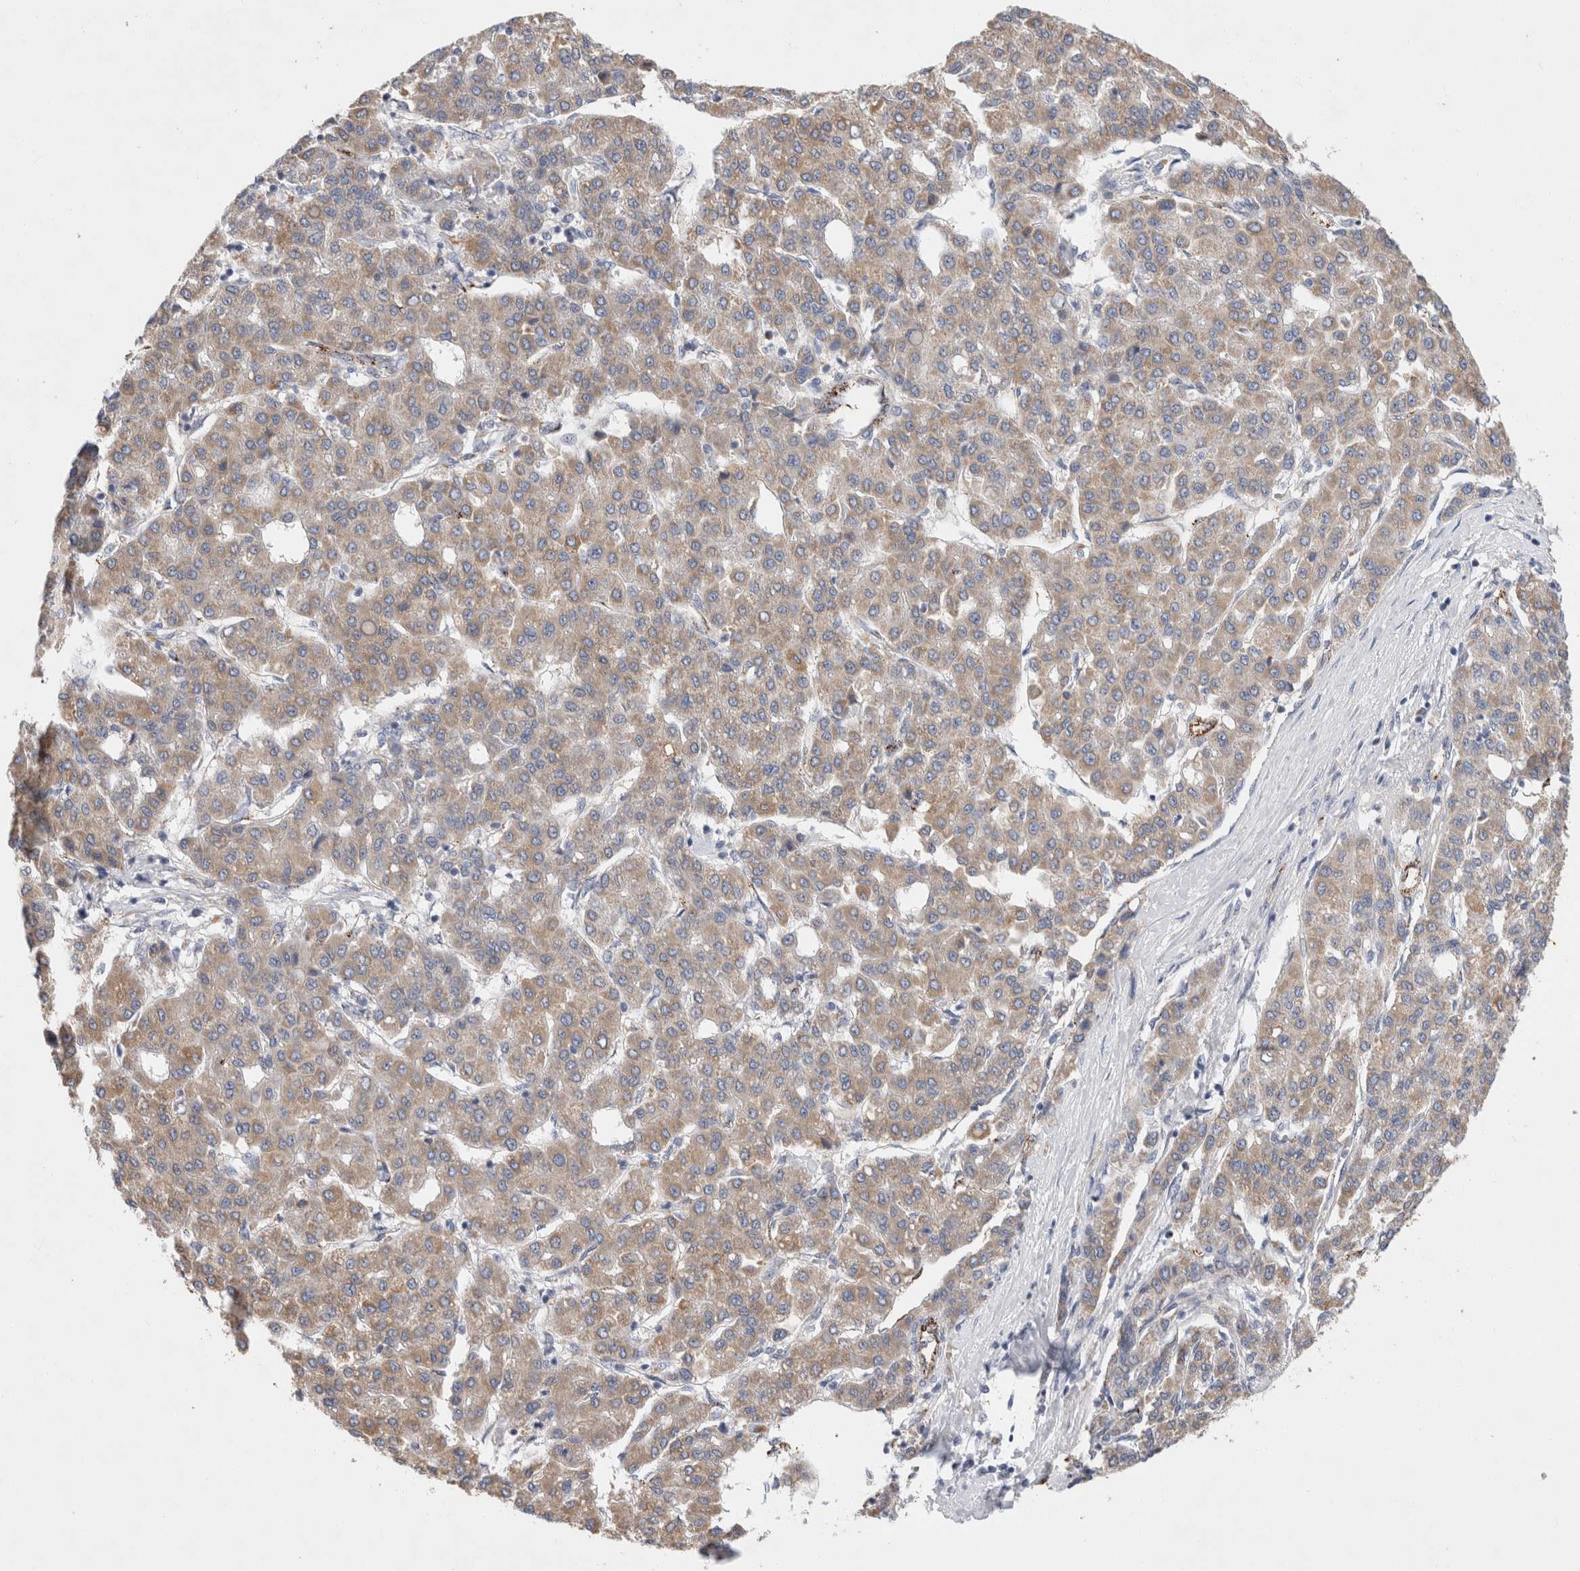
{"staining": {"intensity": "weak", "quantity": ">75%", "location": "cytoplasmic/membranous"}, "tissue": "liver cancer", "cell_type": "Tumor cells", "image_type": "cancer", "snomed": [{"axis": "morphology", "description": "Carcinoma, Hepatocellular, NOS"}, {"axis": "topography", "description": "Liver"}], "caption": "Immunohistochemistry (IHC) (DAB (3,3'-diaminobenzidine)) staining of human liver cancer reveals weak cytoplasmic/membranous protein positivity in about >75% of tumor cells.", "gene": "IARS2", "patient": {"sex": "male", "age": 65}}